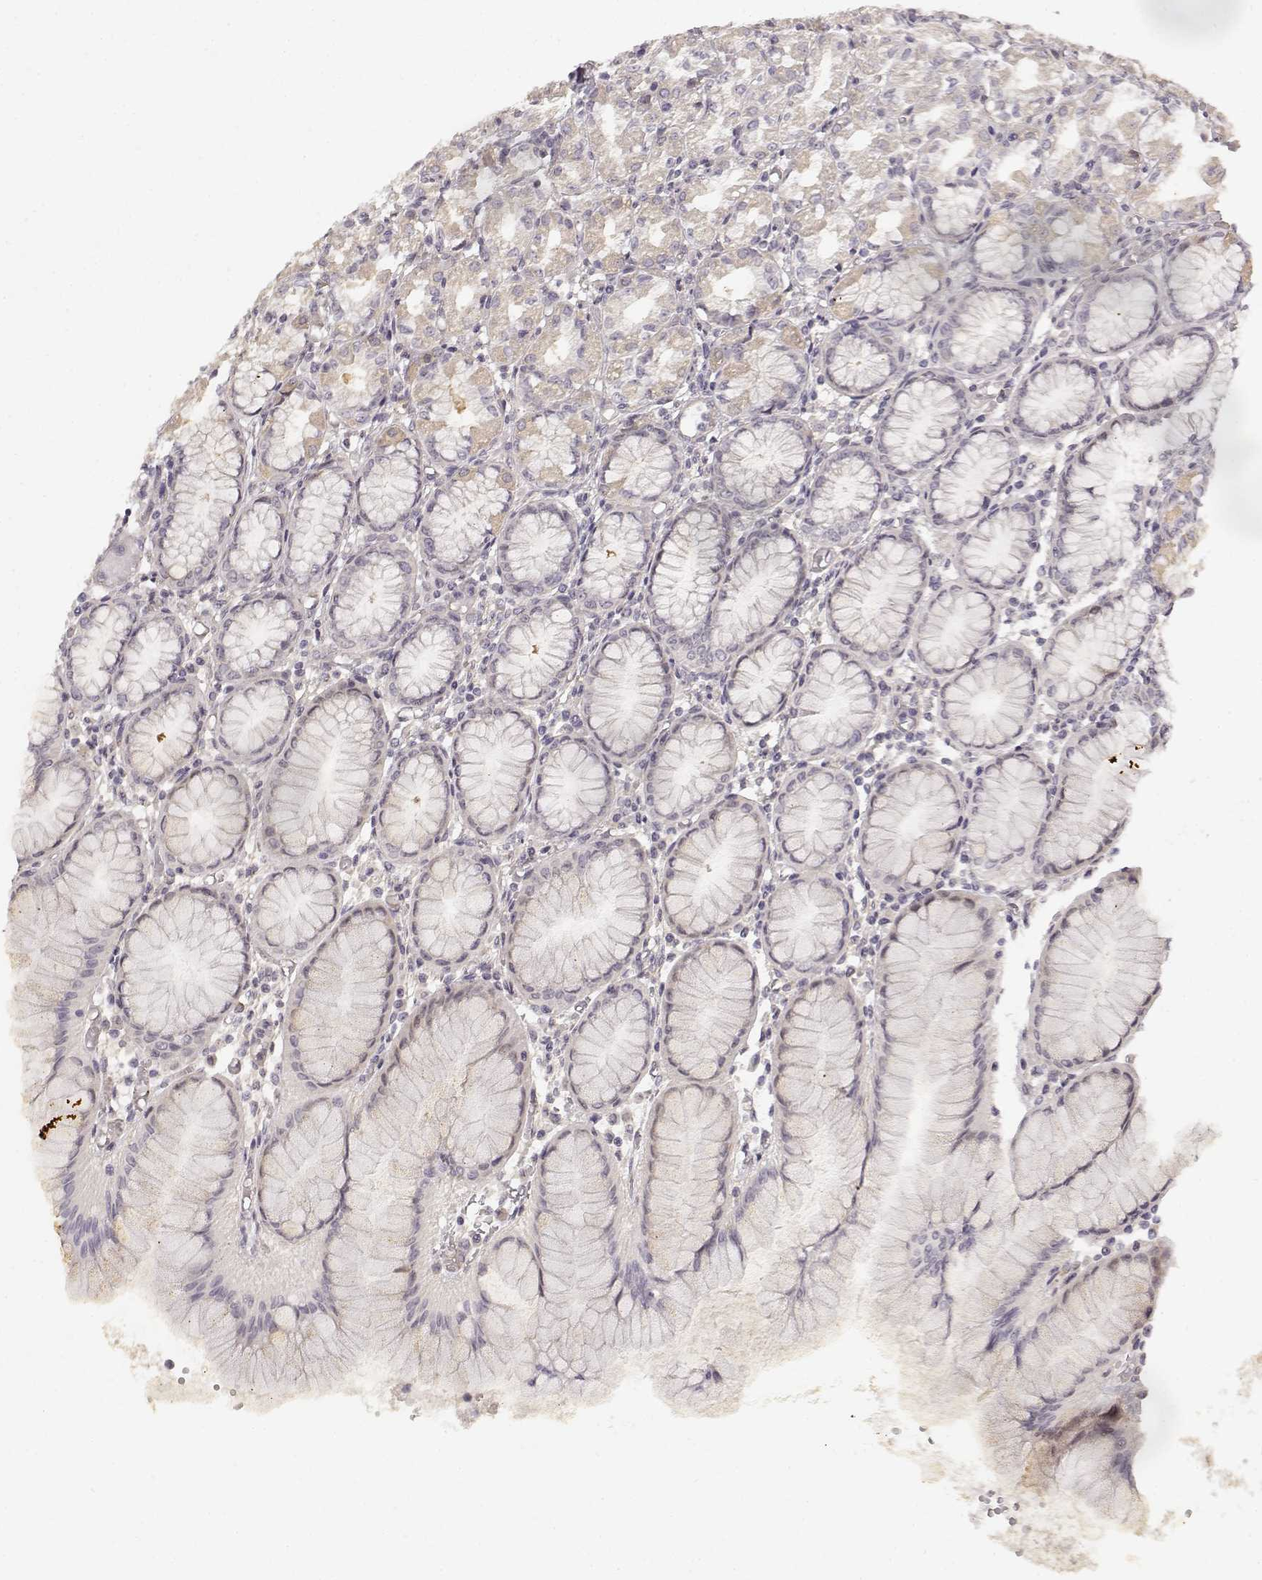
{"staining": {"intensity": "weak", "quantity": "<25%", "location": "cytoplasmic/membranous"}, "tissue": "stomach", "cell_type": "Glandular cells", "image_type": "normal", "snomed": [{"axis": "morphology", "description": "Normal tissue, NOS"}, {"axis": "topography", "description": "Stomach"}], "caption": "Photomicrograph shows no protein positivity in glandular cells of normal stomach.", "gene": "MED12L", "patient": {"sex": "female", "age": 57}}